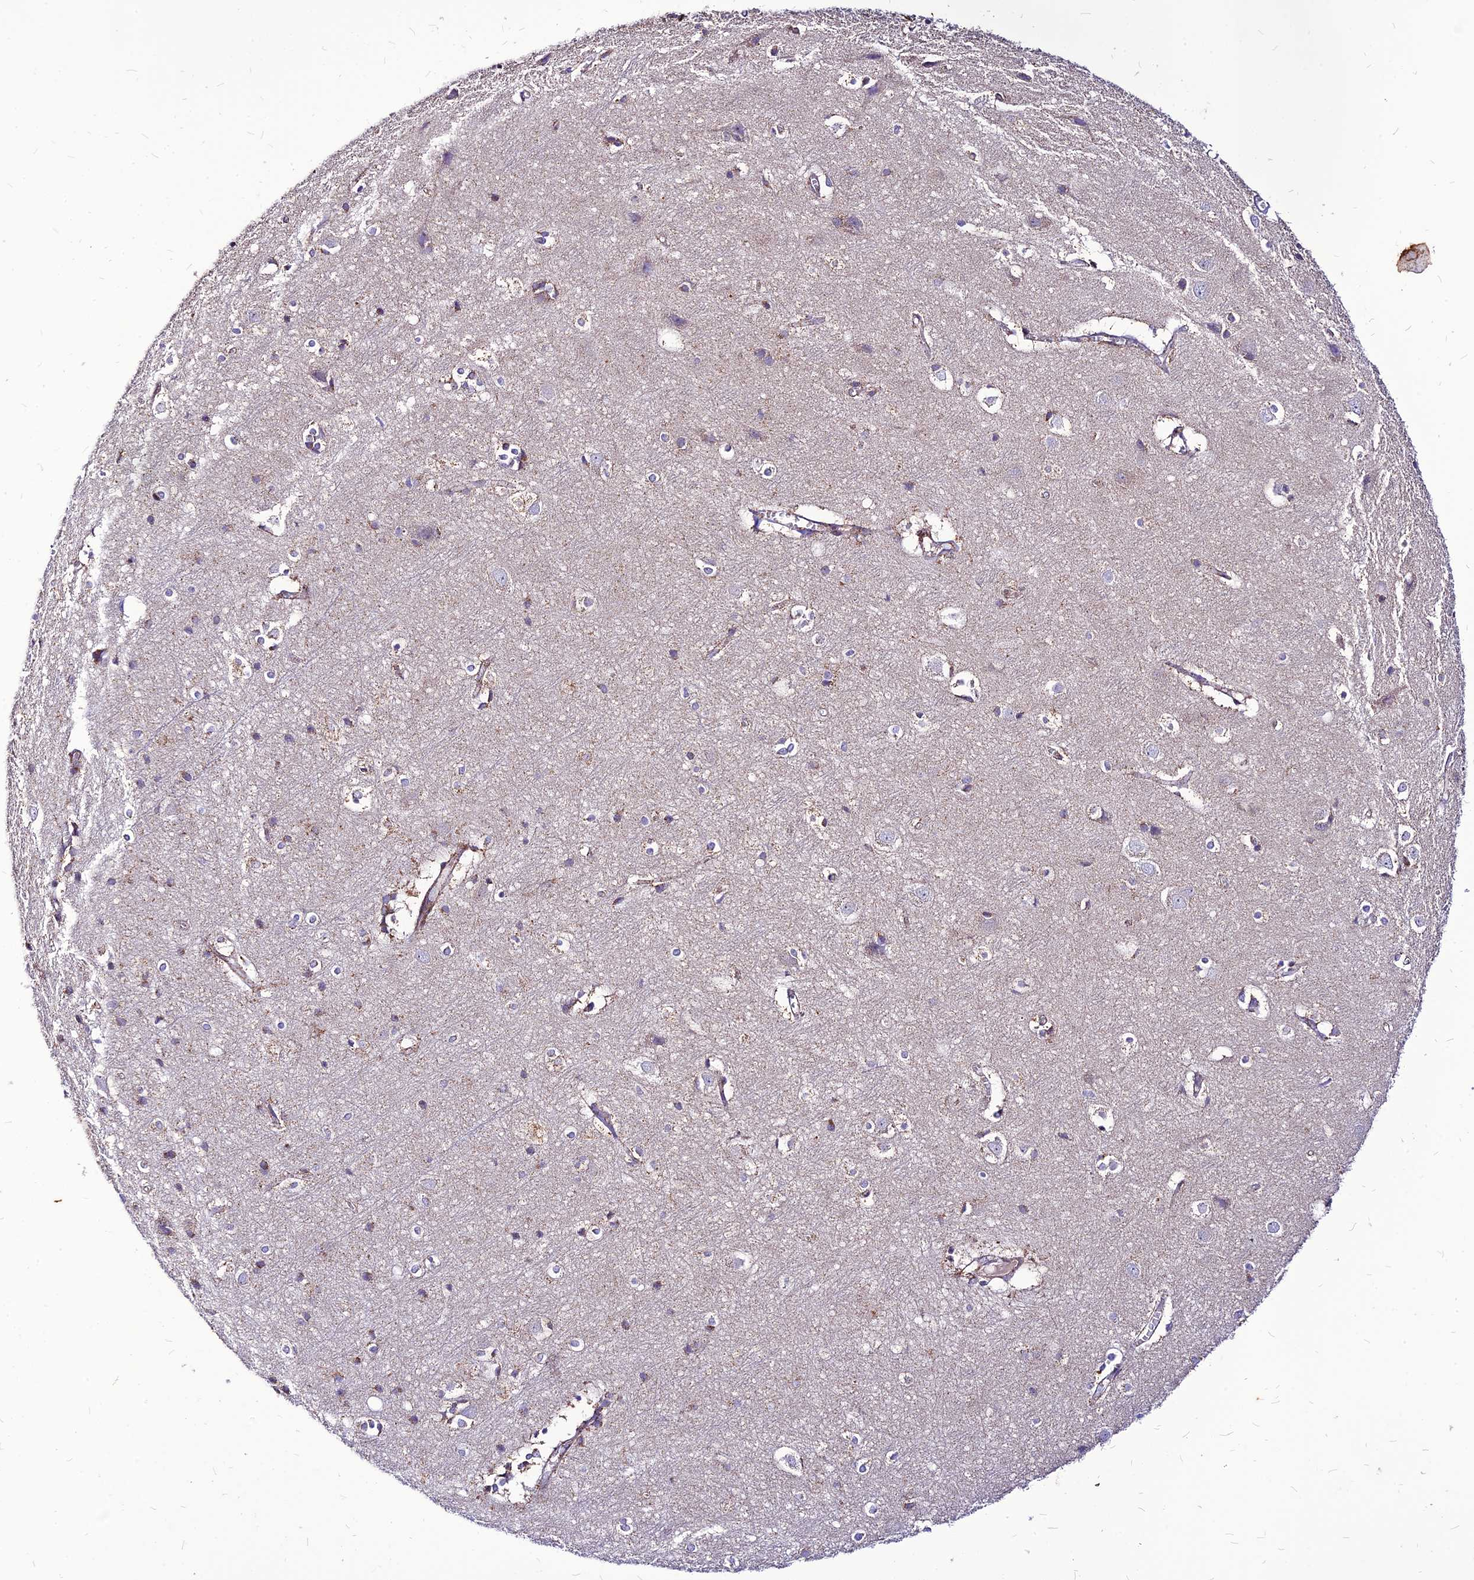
{"staining": {"intensity": "moderate", "quantity": ">75%", "location": "cytoplasmic/membranous"}, "tissue": "cerebral cortex", "cell_type": "Endothelial cells", "image_type": "normal", "snomed": [{"axis": "morphology", "description": "Normal tissue, NOS"}, {"axis": "topography", "description": "Cerebral cortex"}], "caption": "Protein analysis of benign cerebral cortex demonstrates moderate cytoplasmic/membranous expression in approximately >75% of endothelial cells.", "gene": "ECI1", "patient": {"sex": "male", "age": 54}}